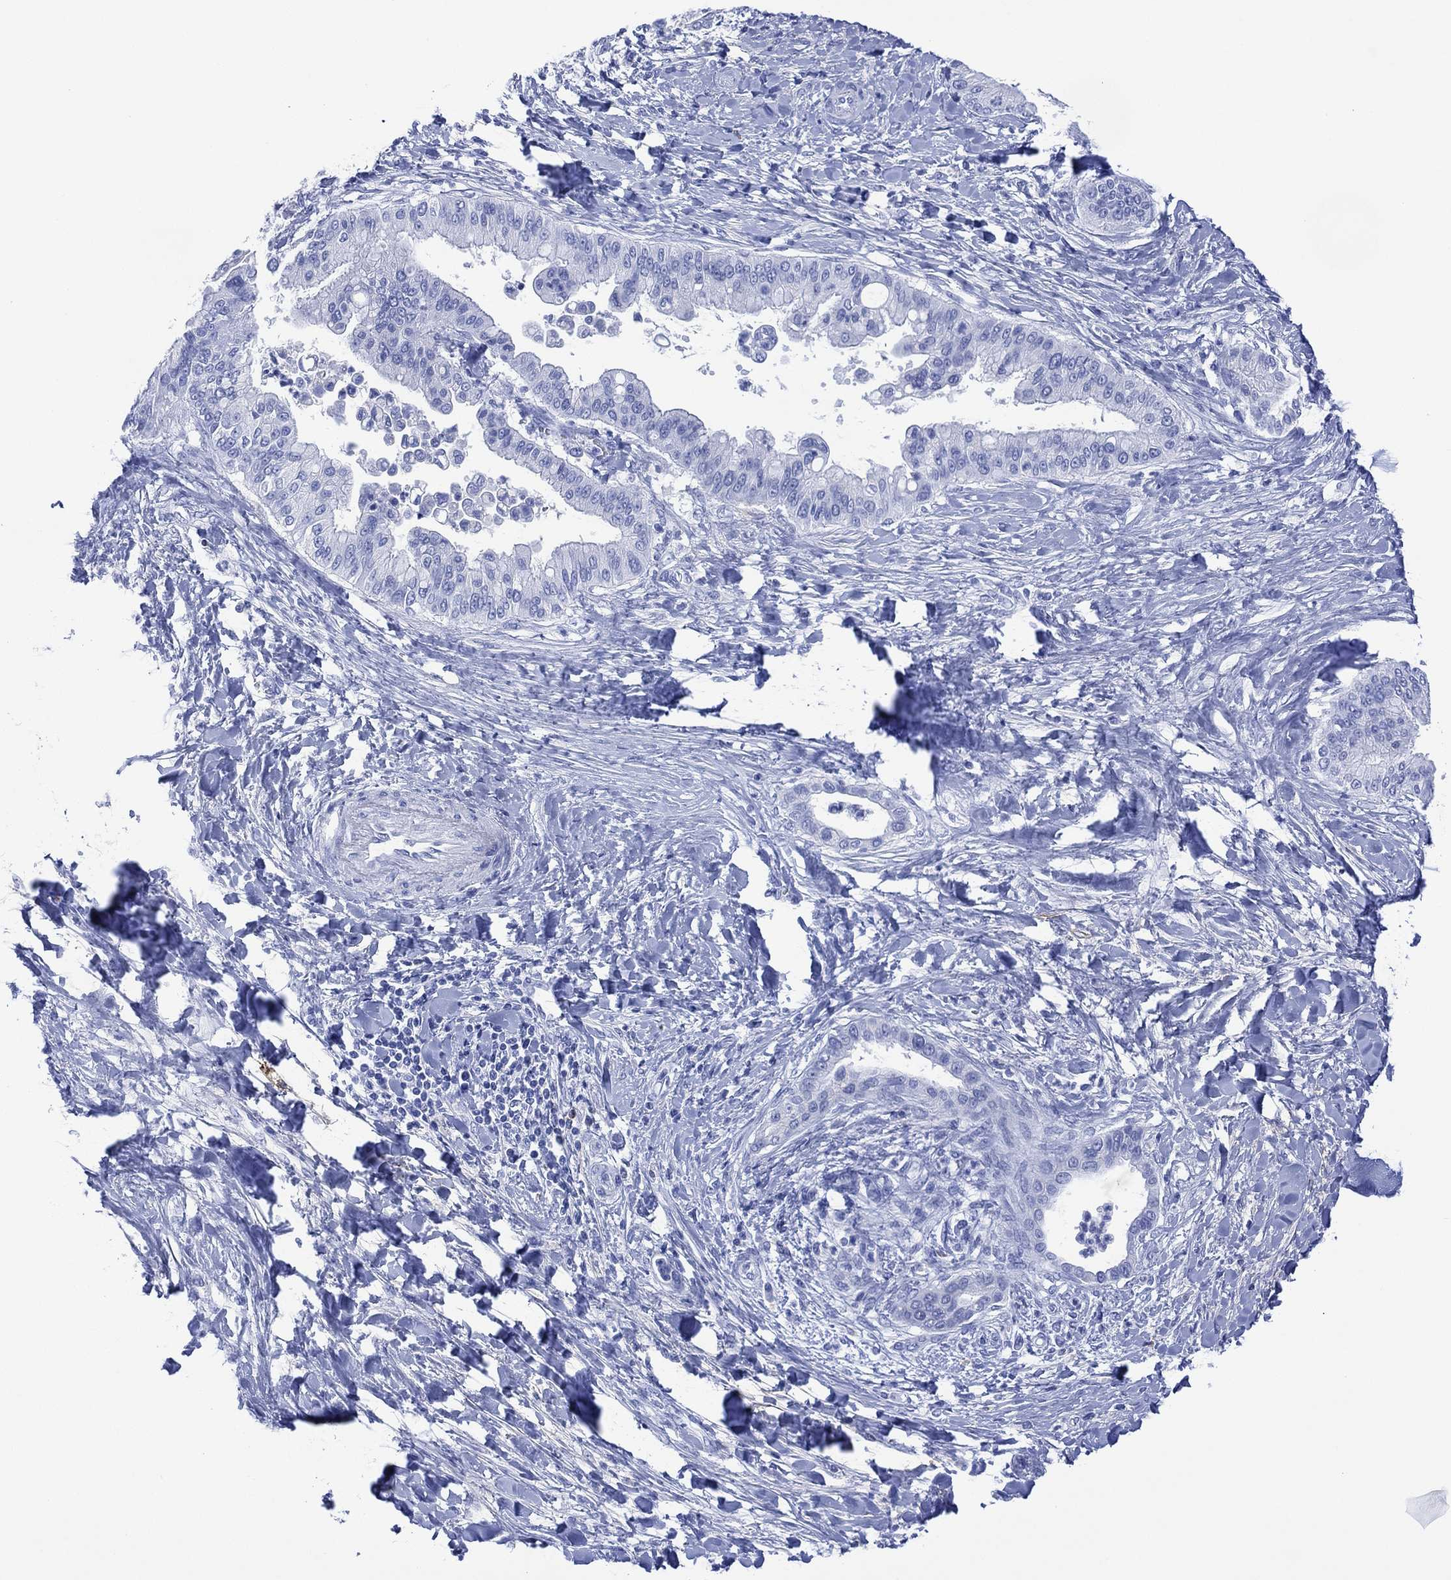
{"staining": {"intensity": "negative", "quantity": "none", "location": "none"}, "tissue": "liver cancer", "cell_type": "Tumor cells", "image_type": "cancer", "snomed": [{"axis": "morphology", "description": "Cholangiocarcinoma"}, {"axis": "topography", "description": "Liver"}], "caption": "Immunohistochemistry of human liver cholangiocarcinoma shows no staining in tumor cells.", "gene": "DPP4", "patient": {"sex": "female", "age": 54}}